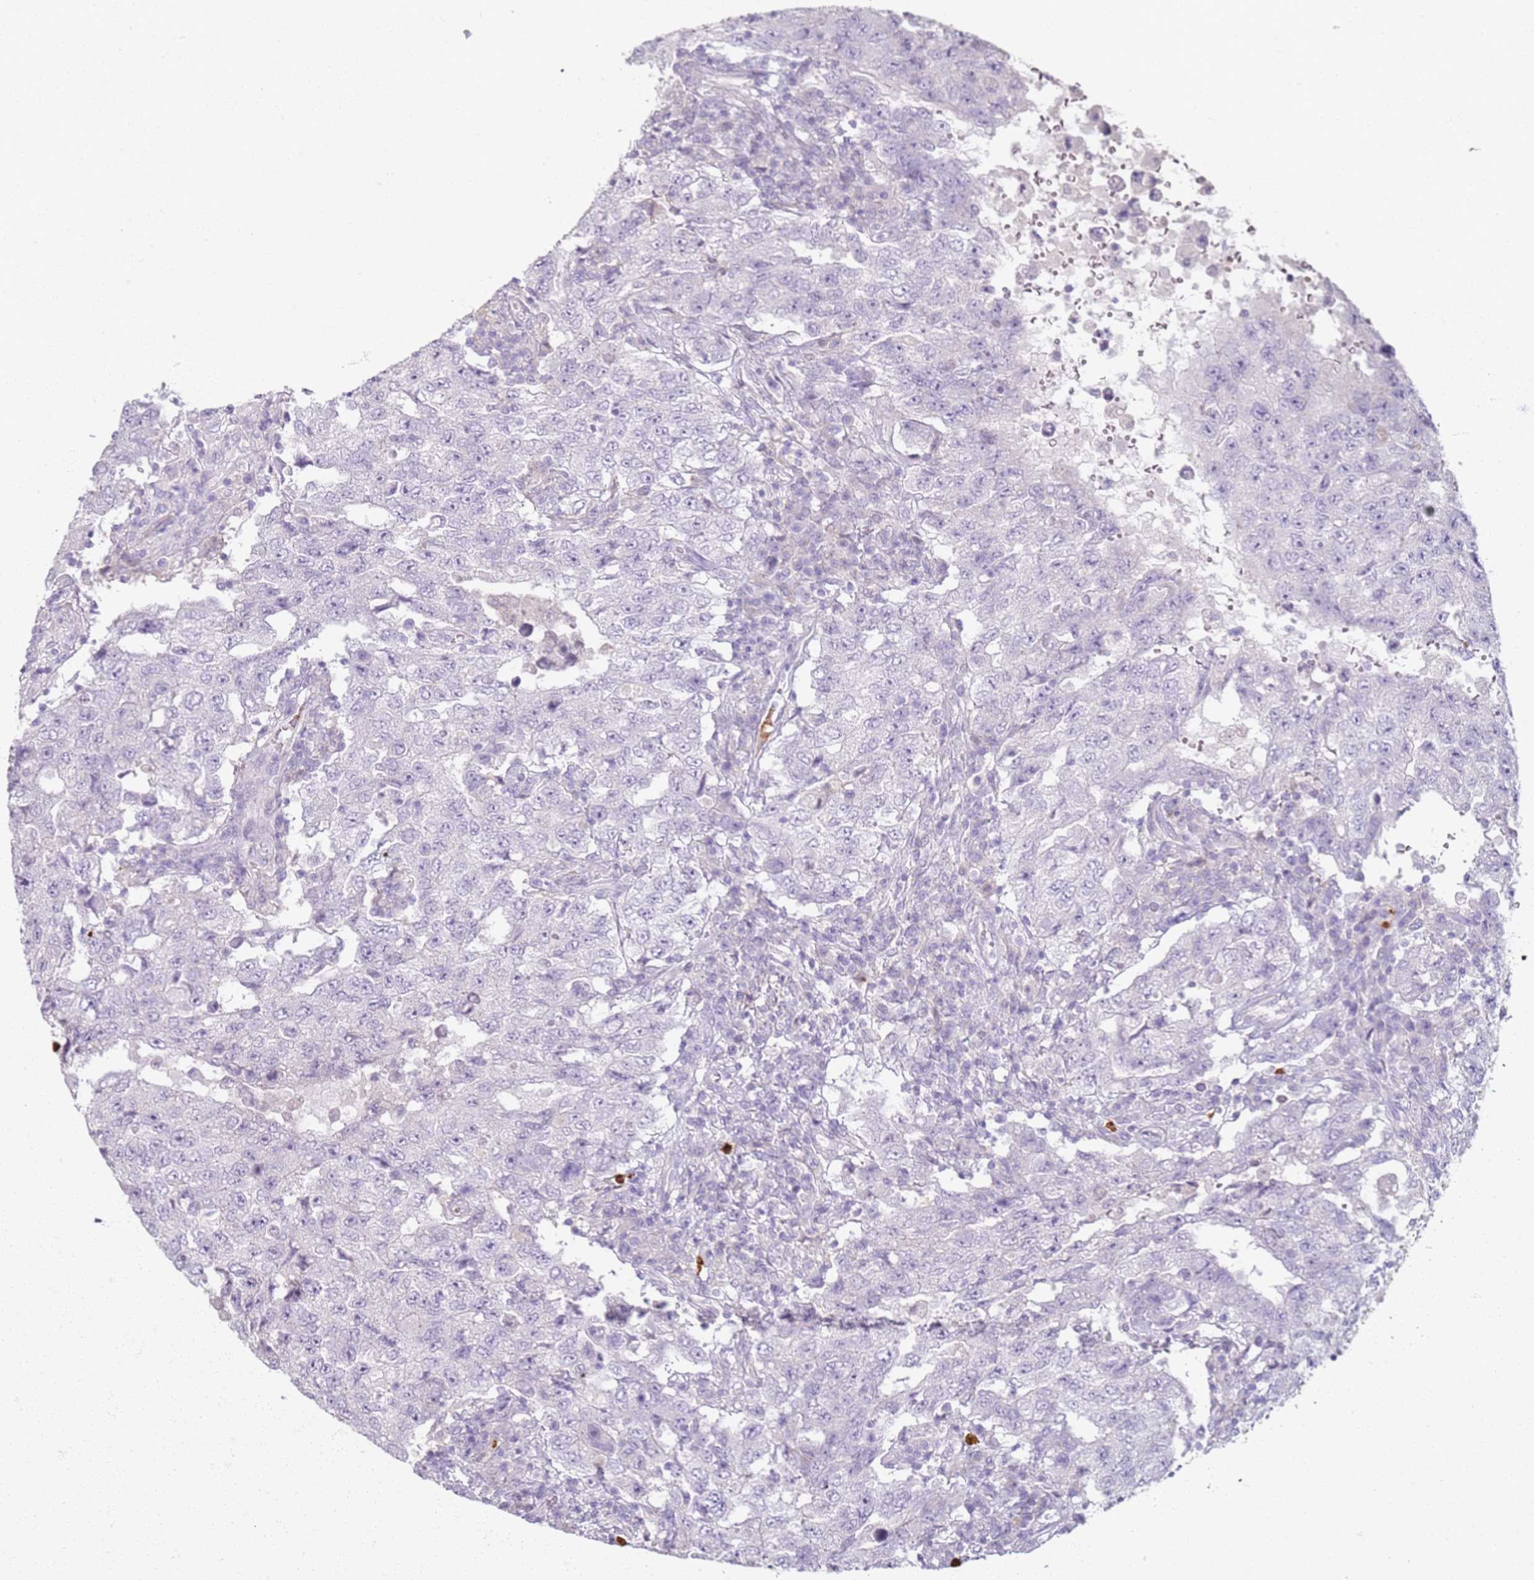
{"staining": {"intensity": "negative", "quantity": "none", "location": "none"}, "tissue": "testis cancer", "cell_type": "Tumor cells", "image_type": "cancer", "snomed": [{"axis": "morphology", "description": "Carcinoma, Embryonal, NOS"}, {"axis": "topography", "description": "Testis"}], "caption": "This photomicrograph is of testis cancer (embryonal carcinoma) stained with immunohistochemistry to label a protein in brown with the nuclei are counter-stained blue. There is no positivity in tumor cells.", "gene": "CD40LG", "patient": {"sex": "male", "age": 26}}